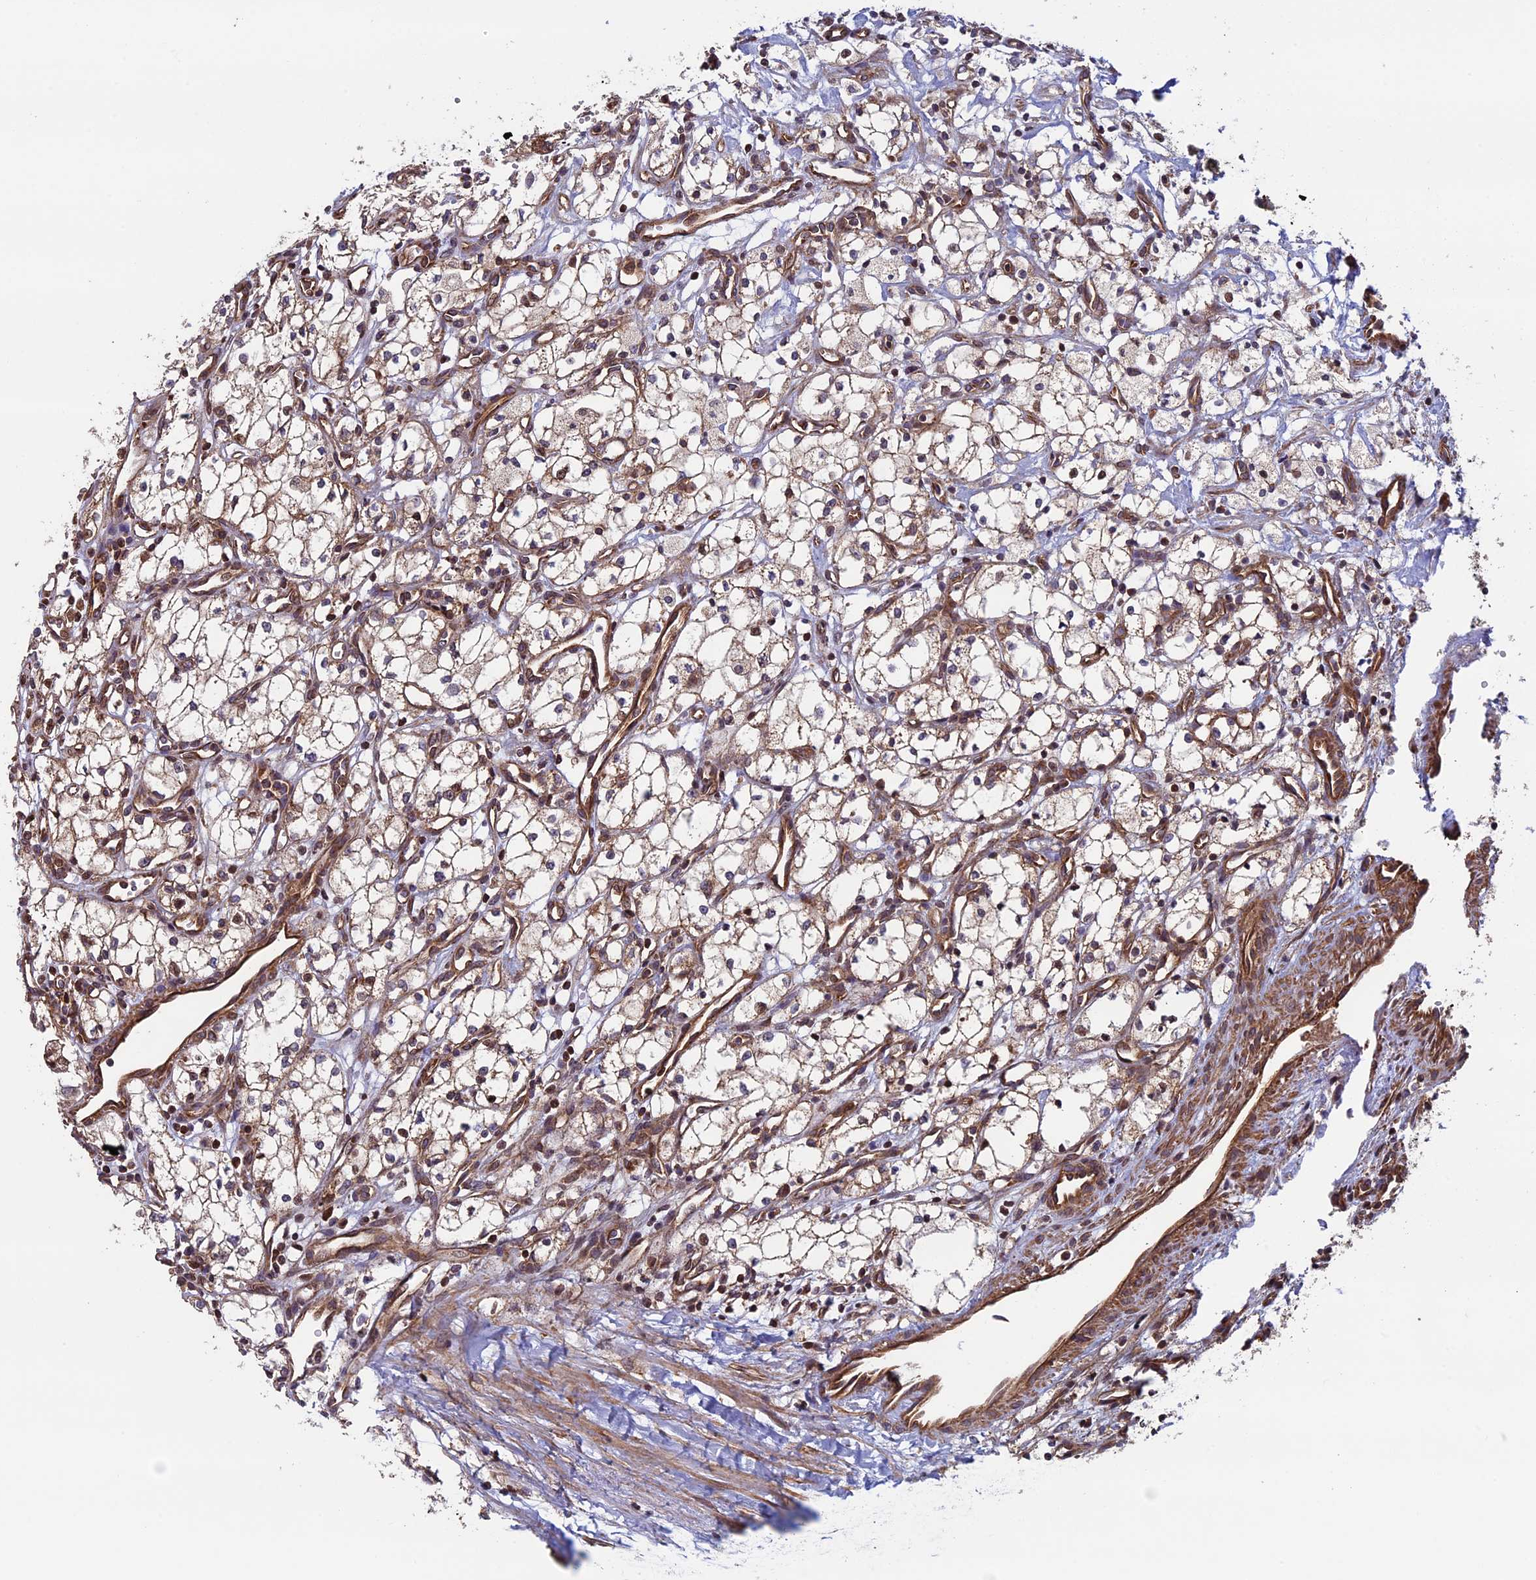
{"staining": {"intensity": "weak", "quantity": "25%-75%", "location": "cytoplasmic/membranous"}, "tissue": "renal cancer", "cell_type": "Tumor cells", "image_type": "cancer", "snomed": [{"axis": "morphology", "description": "Adenocarcinoma, NOS"}, {"axis": "topography", "description": "Kidney"}], "caption": "Renal adenocarcinoma tissue shows weak cytoplasmic/membranous expression in approximately 25%-75% of tumor cells, visualized by immunohistochemistry.", "gene": "CCDC8", "patient": {"sex": "male", "age": 59}}